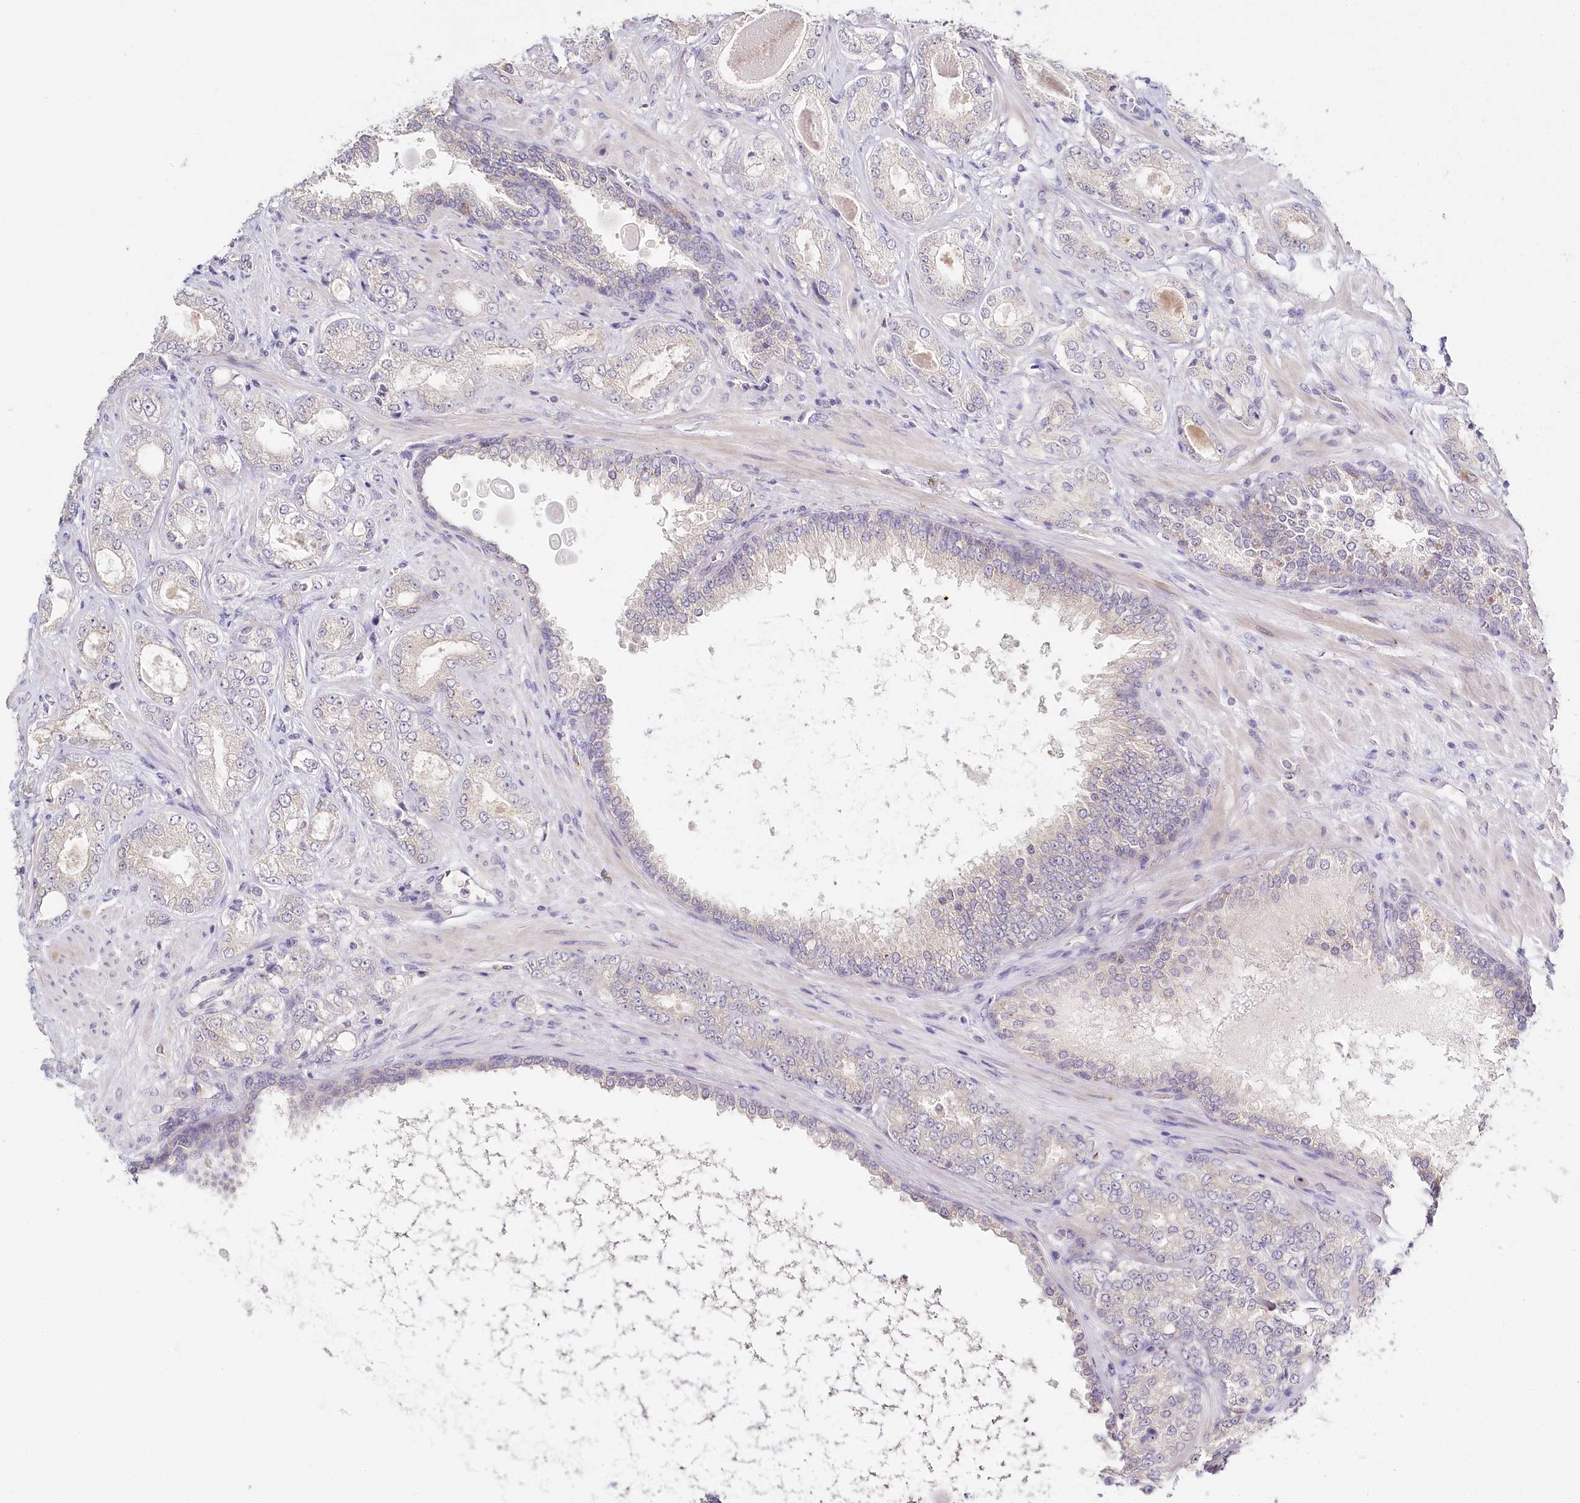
{"staining": {"intensity": "negative", "quantity": "none", "location": "none"}, "tissue": "prostate cancer", "cell_type": "Tumor cells", "image_type": "cancer", "snomed": [{"axis": "morphology", "description": "Normal tissue, NOS"}, {"axis": "morphology", "description": "Adenocarcinoma, High grade"}, {"axis": "topography", "description": "Prostate"}], "caption": "A high-resolution photomicrograph shows immunohistochemistry (IHC) staining of prostate high-grade adenocarcinoma, which reveals no significant expression in tumor cells.", "gene": "DAPK1", "patient": {"sex": "male", "age": 83}}